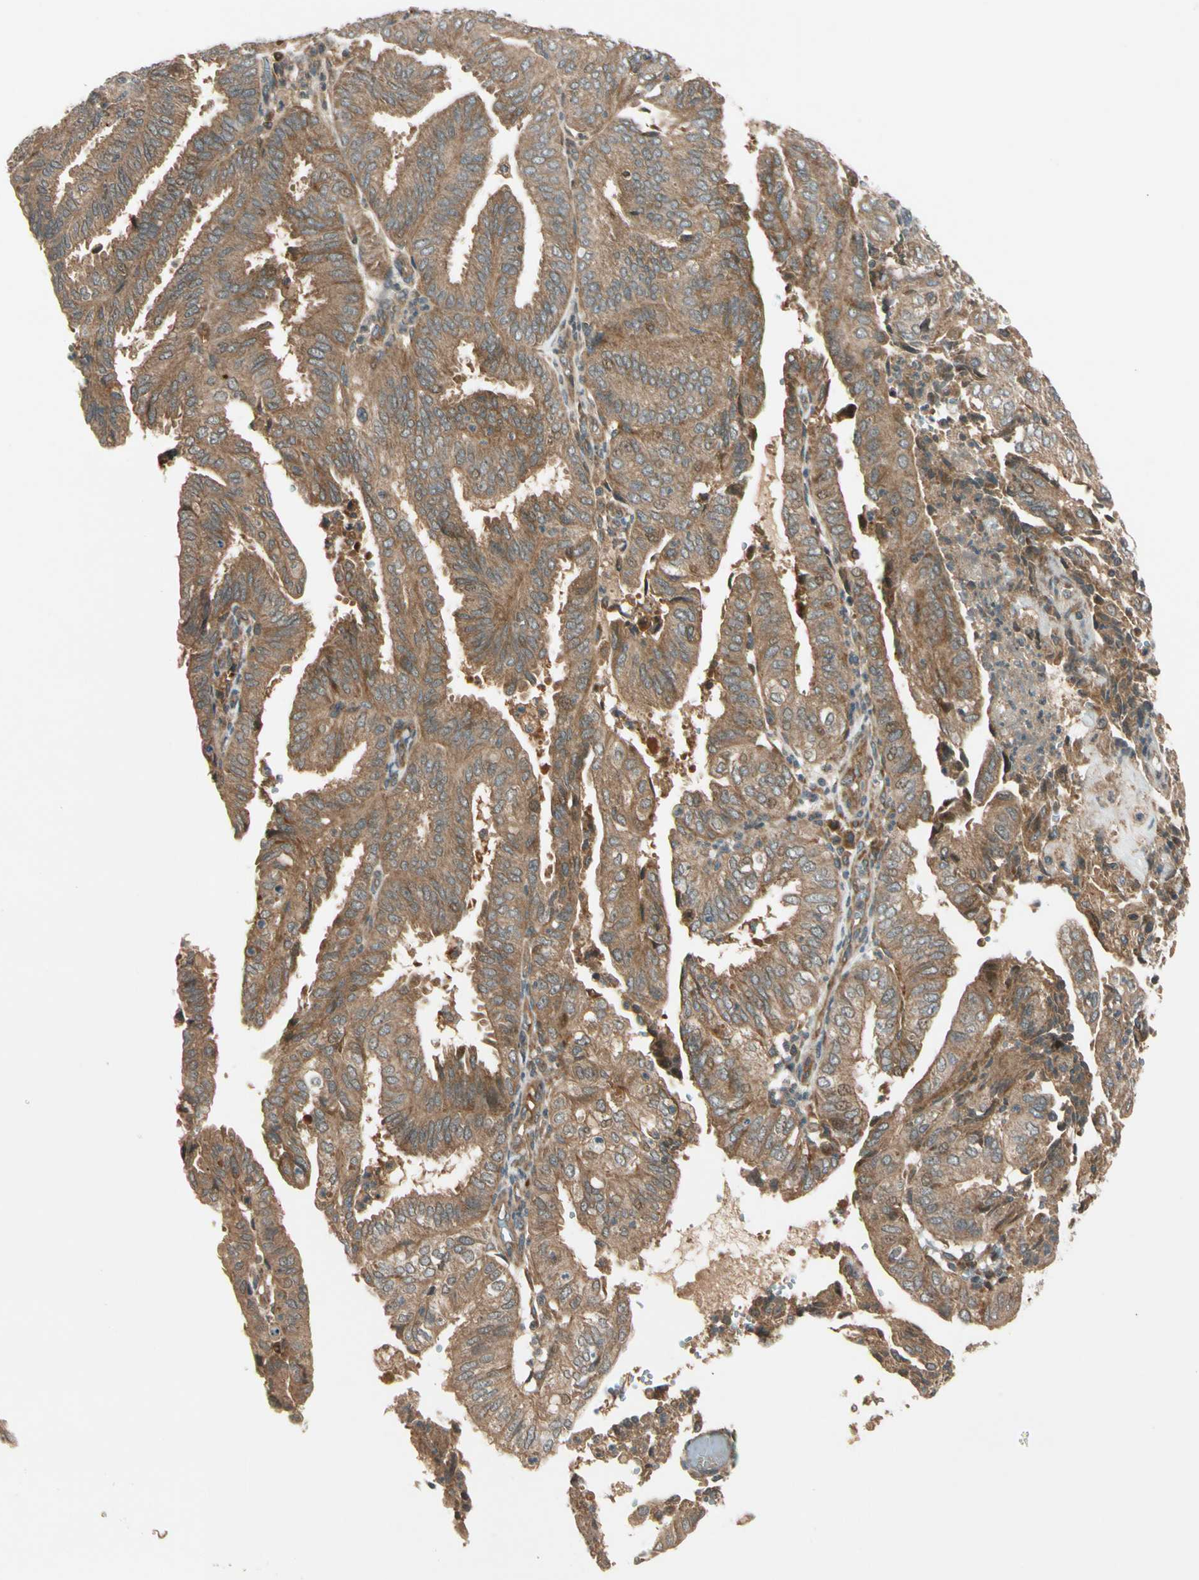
{"staining": {"intensity": "moderate", "quantity": ">75%", "location": "cytoplasmic/membranous"}, "tissue": "endometrial cancer", "cell_type": "Tumor cells", "image_type": "cancer", "snomed": [{"axis": "morphology", "description": "Adenocarcinoma, NOS"}, {"axis": "topography", "description": "Uterus"}], "caption": "High-magnification brightfield microscopy of endometrial cancer stained with DAB (brown) and counterstained with hematoxylin (blue). tumor cells exhibit moderate cytoplasmic/membranous staining is present in approximately>75% of cells.", "gene": "ACVR1C", "patient": {"sex": "female", "age": 60}}